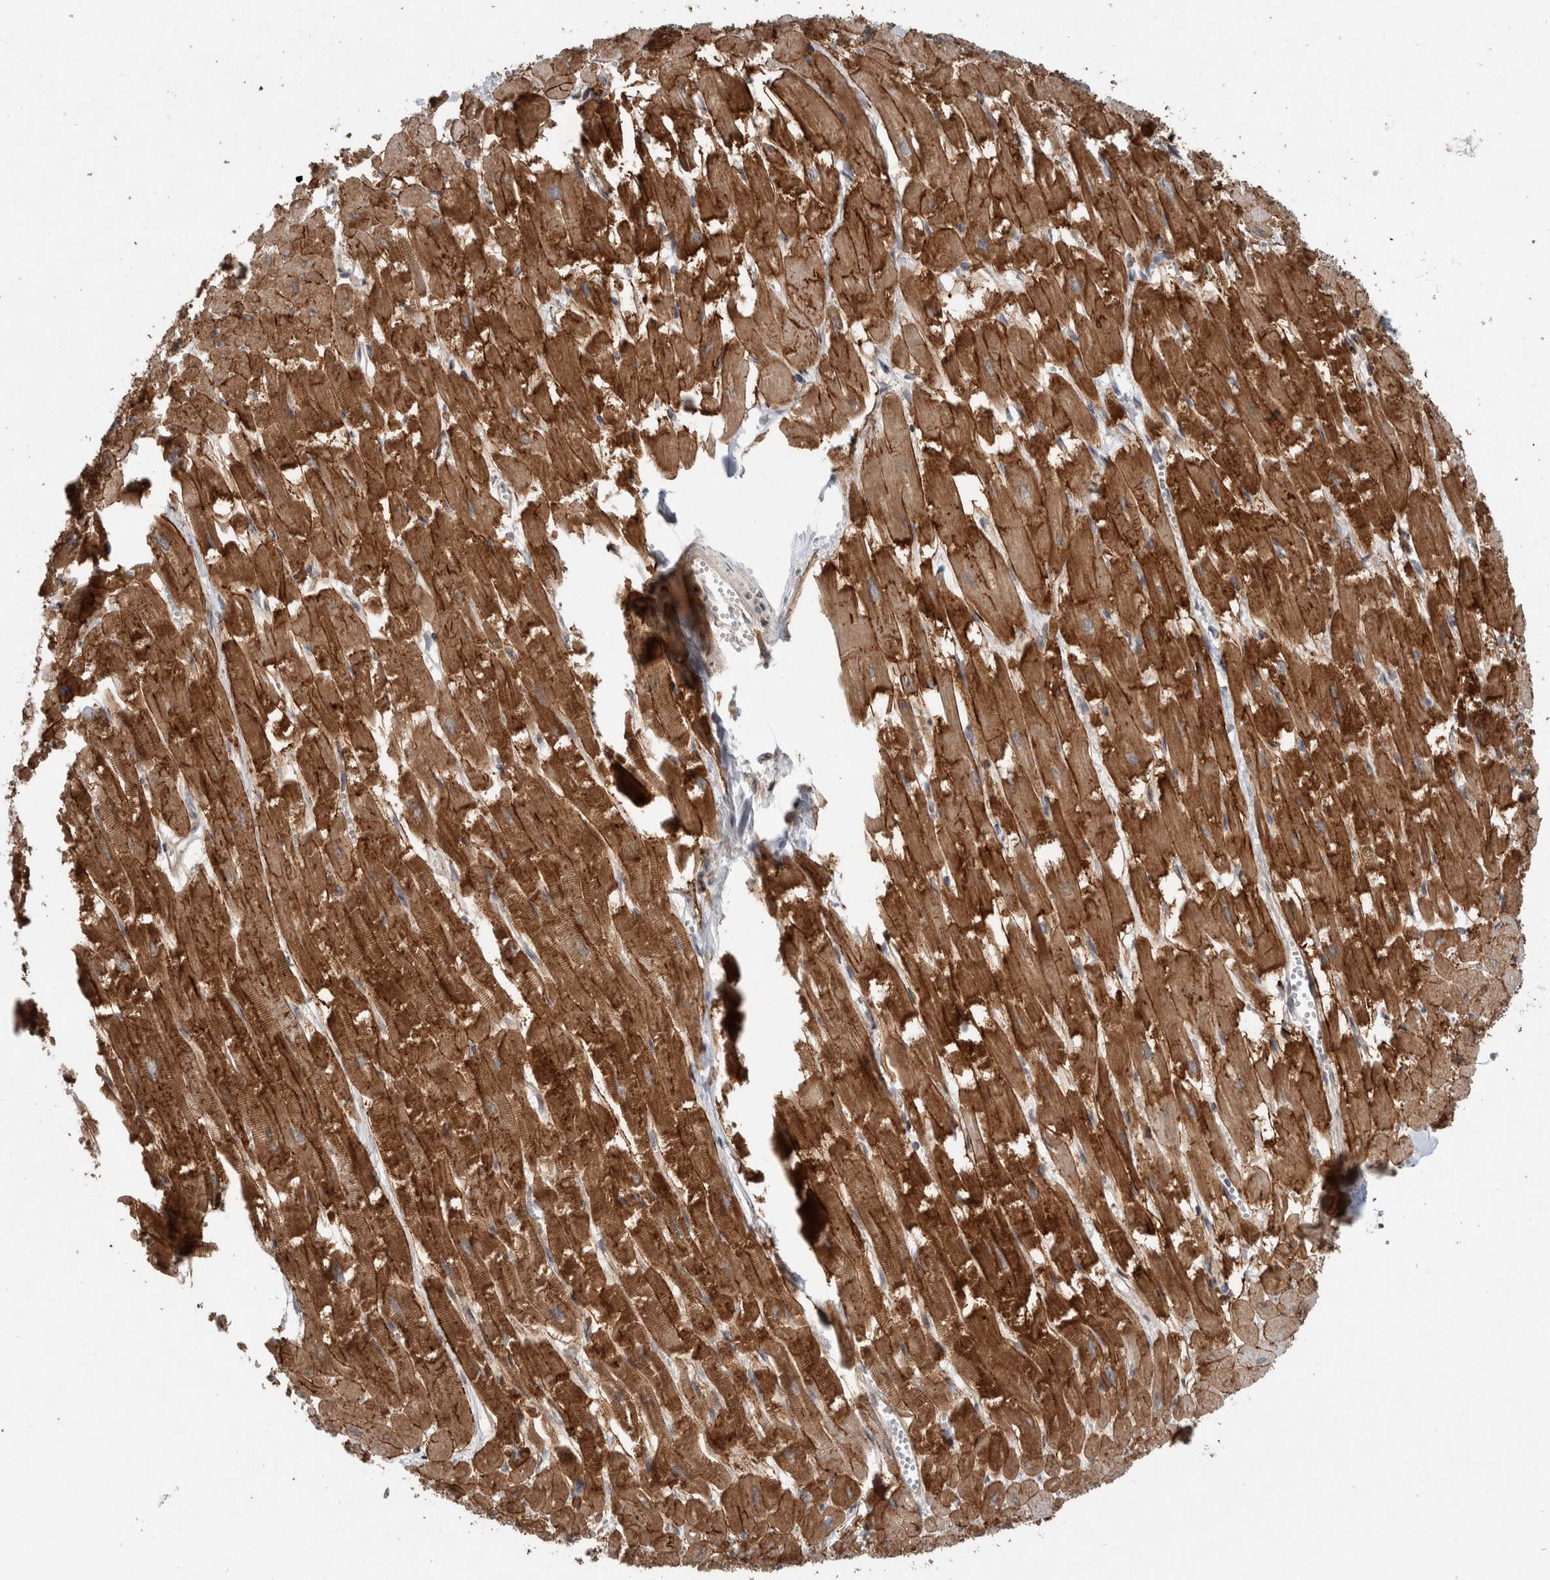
{"staining": {"intensity": "moderate", "quantity": ">75%", "location": "cytoplasmic/membranous"}, "tissue": "heart muscle", "cell_type": "Cardiomyocytes", "image_type": "normal", "snomed": [{"axis": "morphology", "description": "Normal tissue, NOS"}, {"axis": "topography", "description": "Heart"}], "caption": "The micrograph reveals staining of unremarkable heart muscle, revealing moderate cytoplasmic/membranous protein expression (brown color) within cardiomyocytes.", "gene": "GIMAP6", "patient": {"sex": "male", "age": 54}}